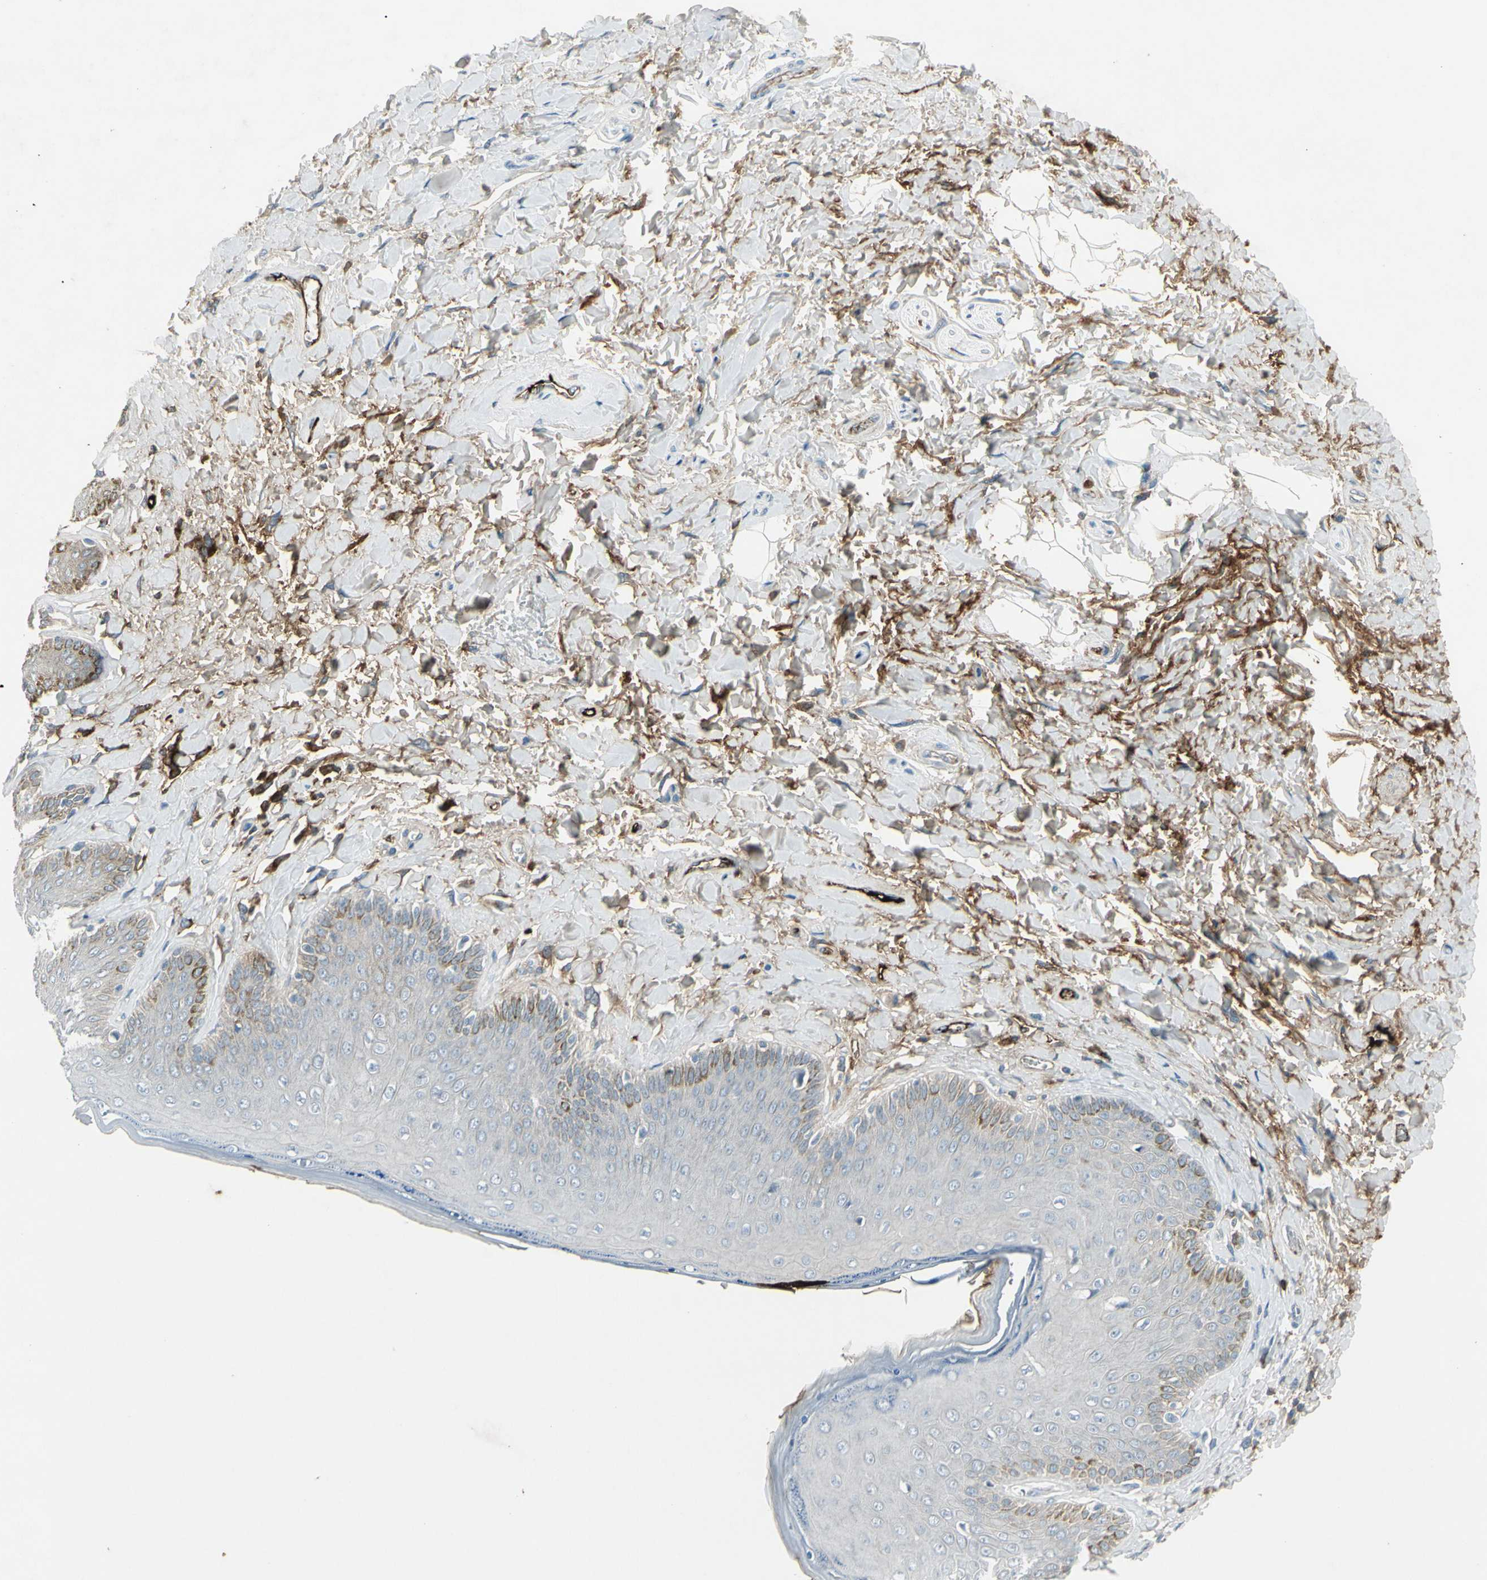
{"staining": {"intensity": "moderate", "quantity": "<25%", "location": "cytoplasmic/membranous"}, "tissue": "skin", "cell_type": "Epidermal cells", "image_type": "normal", "snomed": [{"axis": "morphology", "description": "Normal tissue, NOS"}, {"axis": "topography", "description": "Anal"}], "caption": "Protein positivity by IHC exhibits moderate cytoplasmic/membranous staining in about <25% of epidermal cells in unremarkable skin.", "gene": "IGHM", "patient": {"sex": "male", "age": 69}}